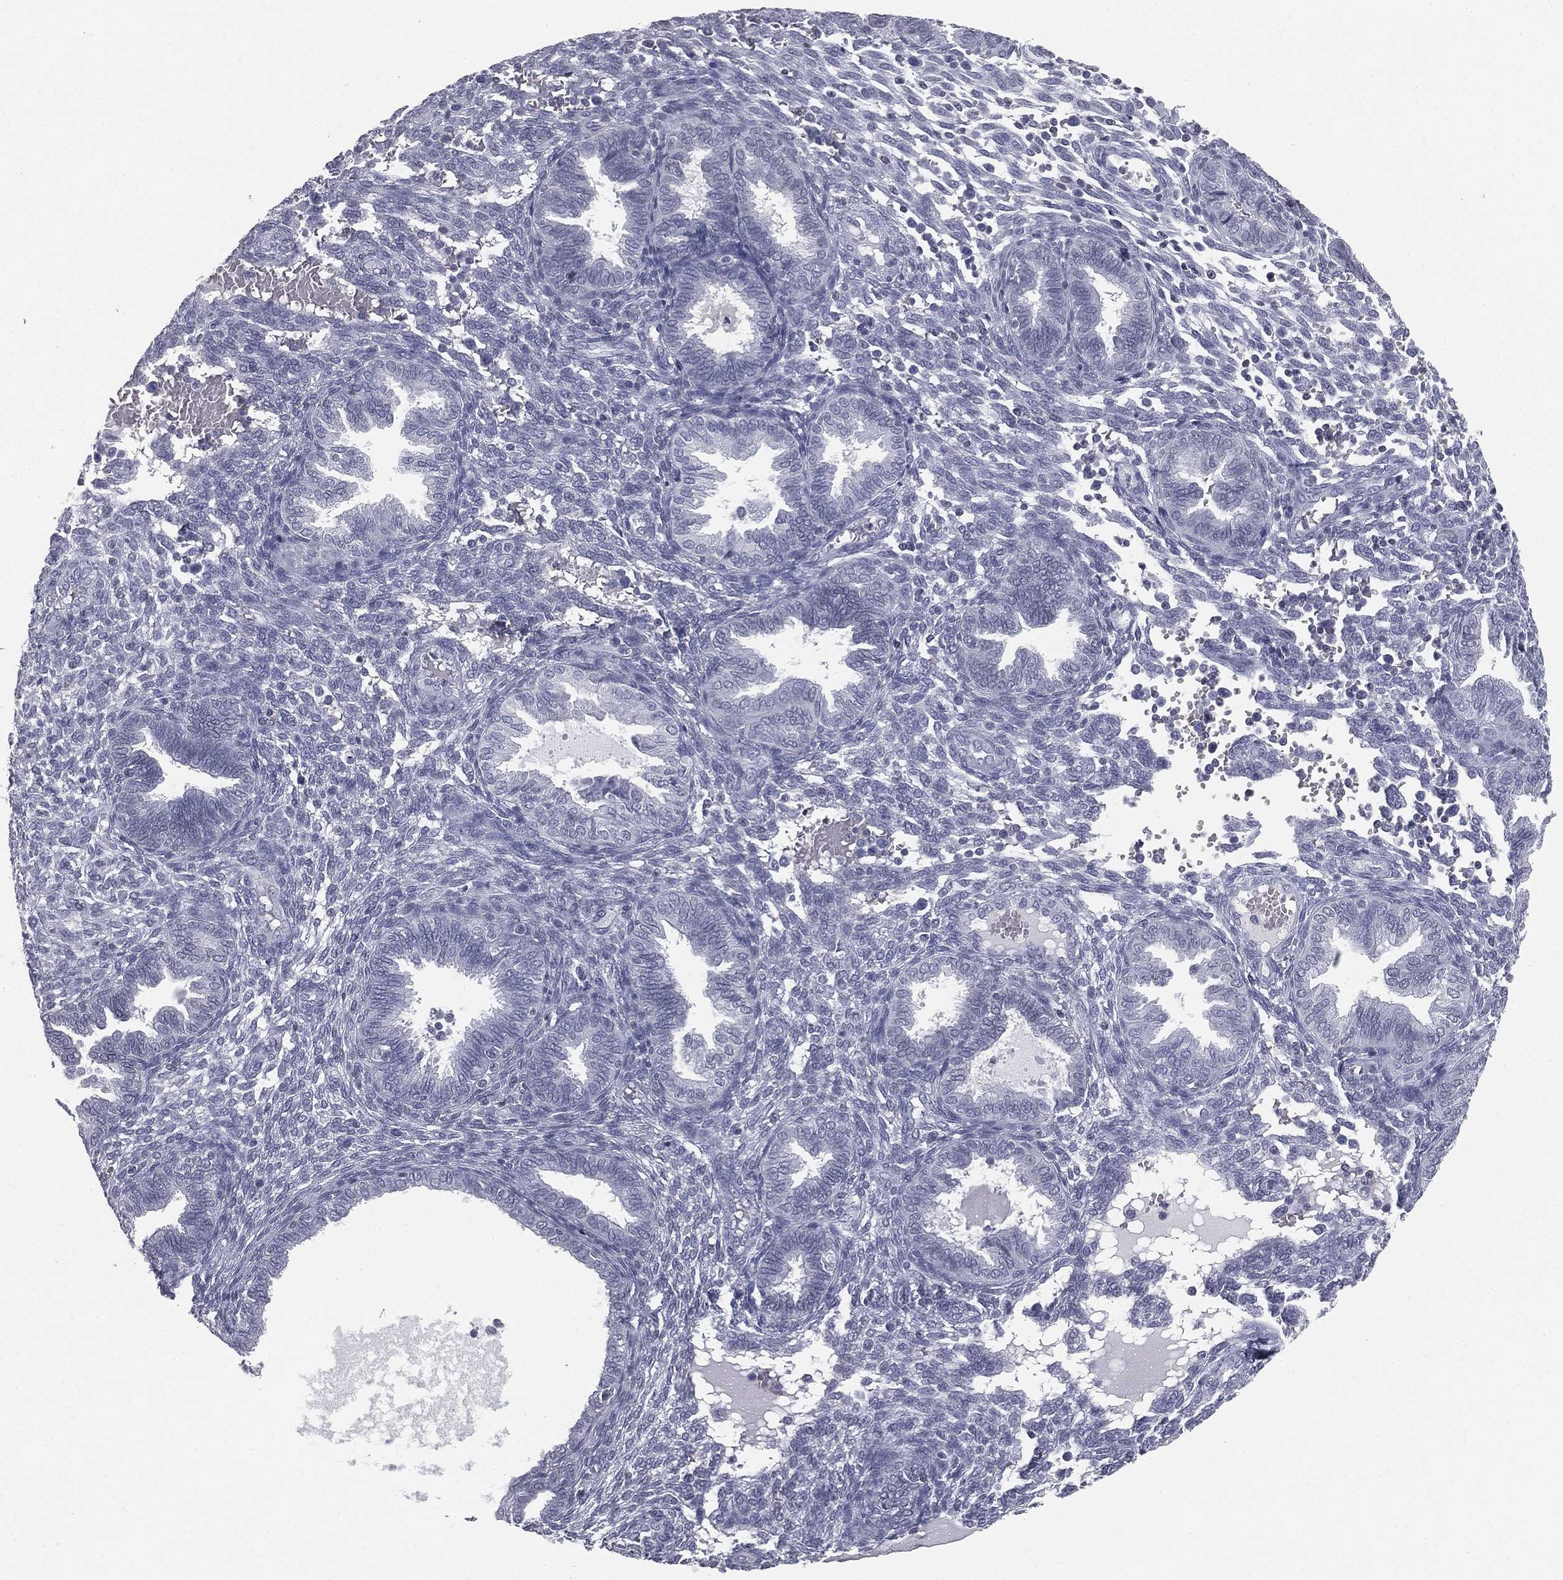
{"staining": {"intensity": "negative", "quantity": "none", "location": "none"}, "tissue": "endometrium", "cell_type": "Cells in endometrial stroma", "image_type": "normal", "snomed": [{"axis": "morphology", "description": "Normal tissue, NOS"}, {"axis": "topography", "description": "Endometrium"}], "caption": "Human endometrium stained for a protein using immunohistochemistry shows no expression in cells in endometrial stroma.", "gene": "ALDOB", "patient": {"sex": "female", "age": 42}}